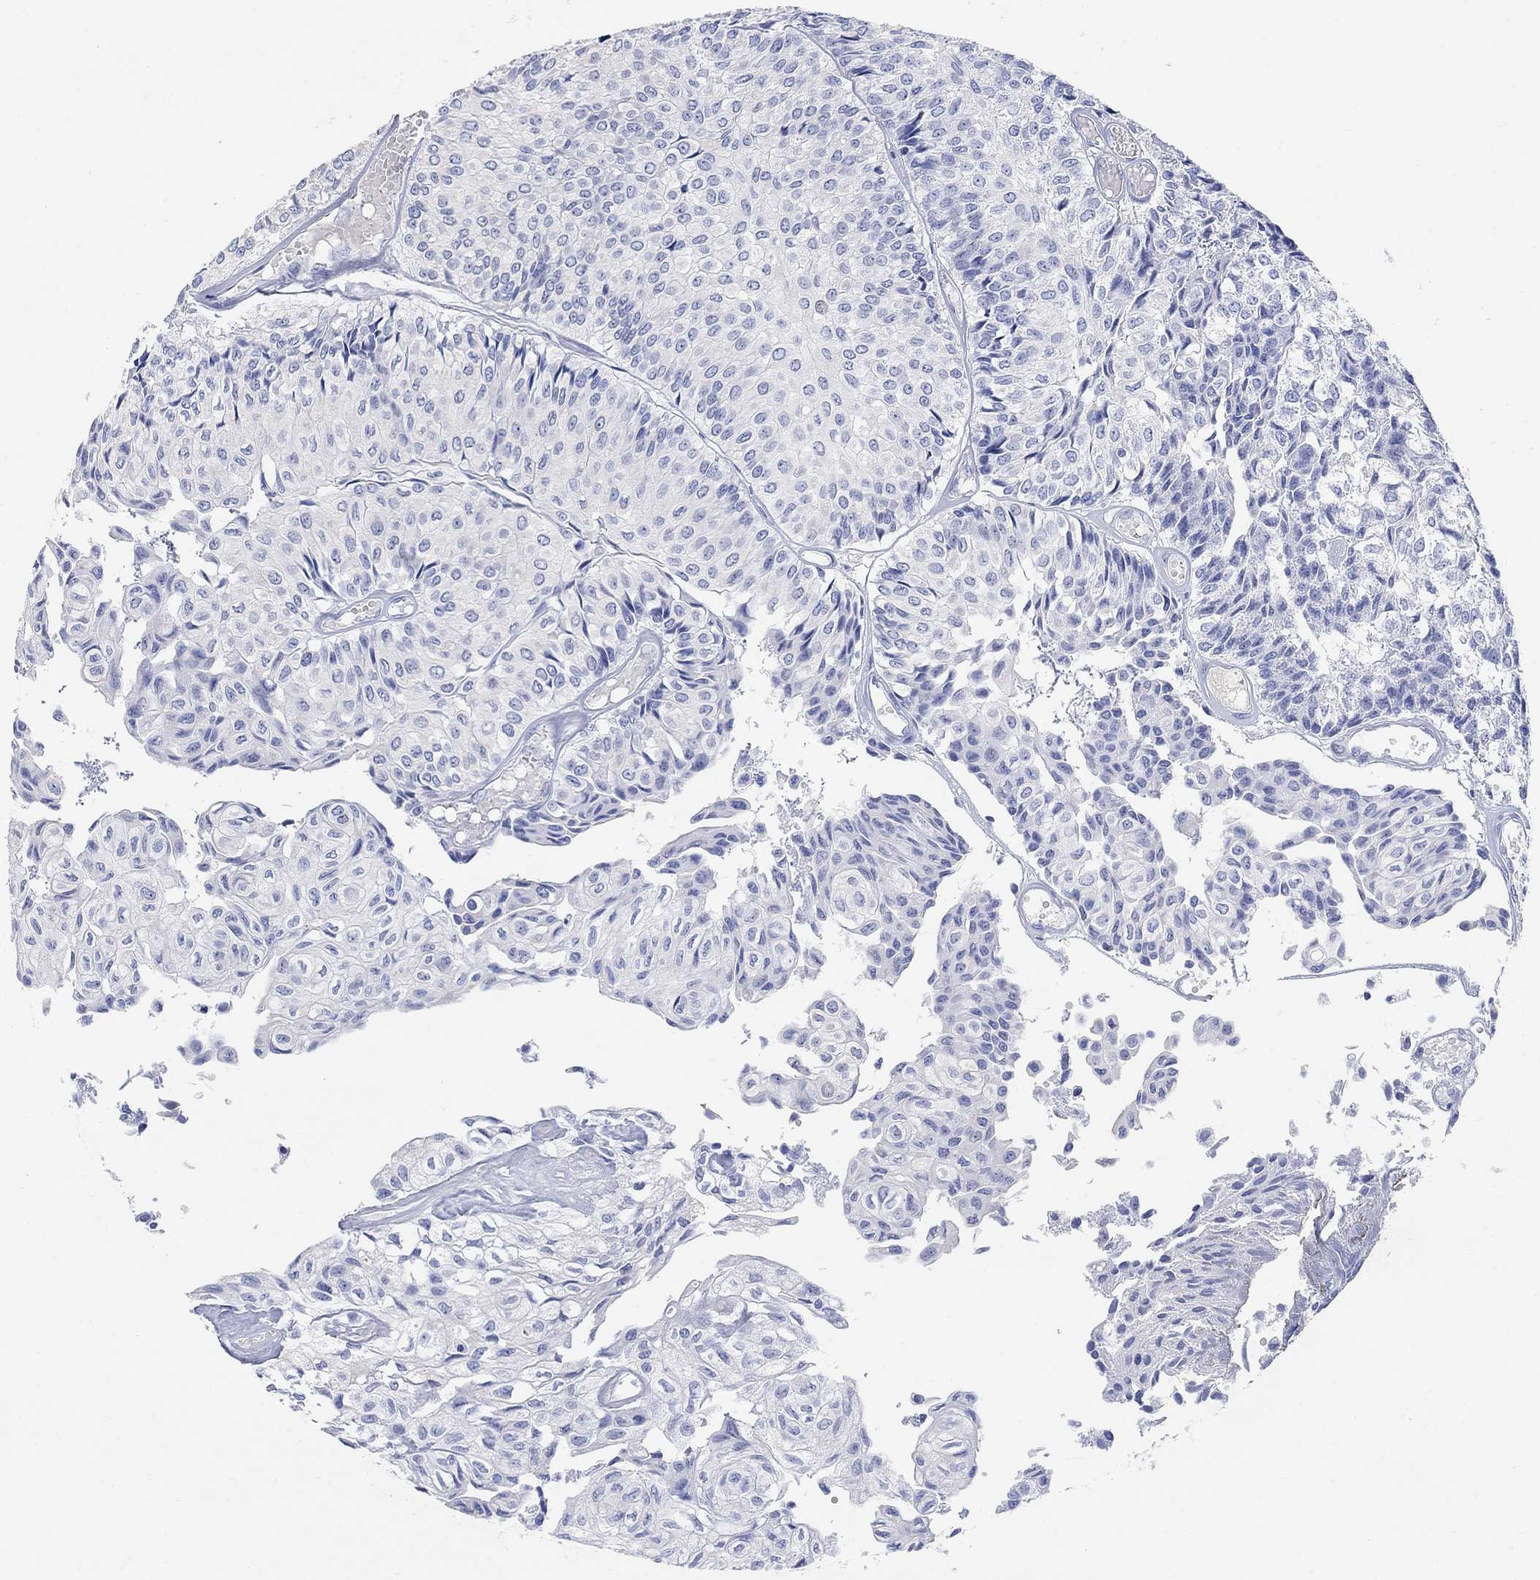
{"staining": {"intensity": "negative", "quantity": "none", "location": "none"}, "tissue": "urothelial cancer", "cell_type": "Tumor cells", "image_type": "cancer", "snomed": [{"axis": "morphology", "description": "Urothelial carcinoma, Low grade"}, {"axis": "topography", "description": "Urinary bladder"}], "caption": "DAB (3,3'-diaminobenzidine) immunohistochemical staining of human urothelial carcinoma (low-grade) exhibits no significant positivity in tumor cells. (DAB (3,3'-diaminobenzidine) immunohistochemistry with hematoxylin counter stain).", "gene": "TYR", "patient": {"sex": "male", "age": 89}}